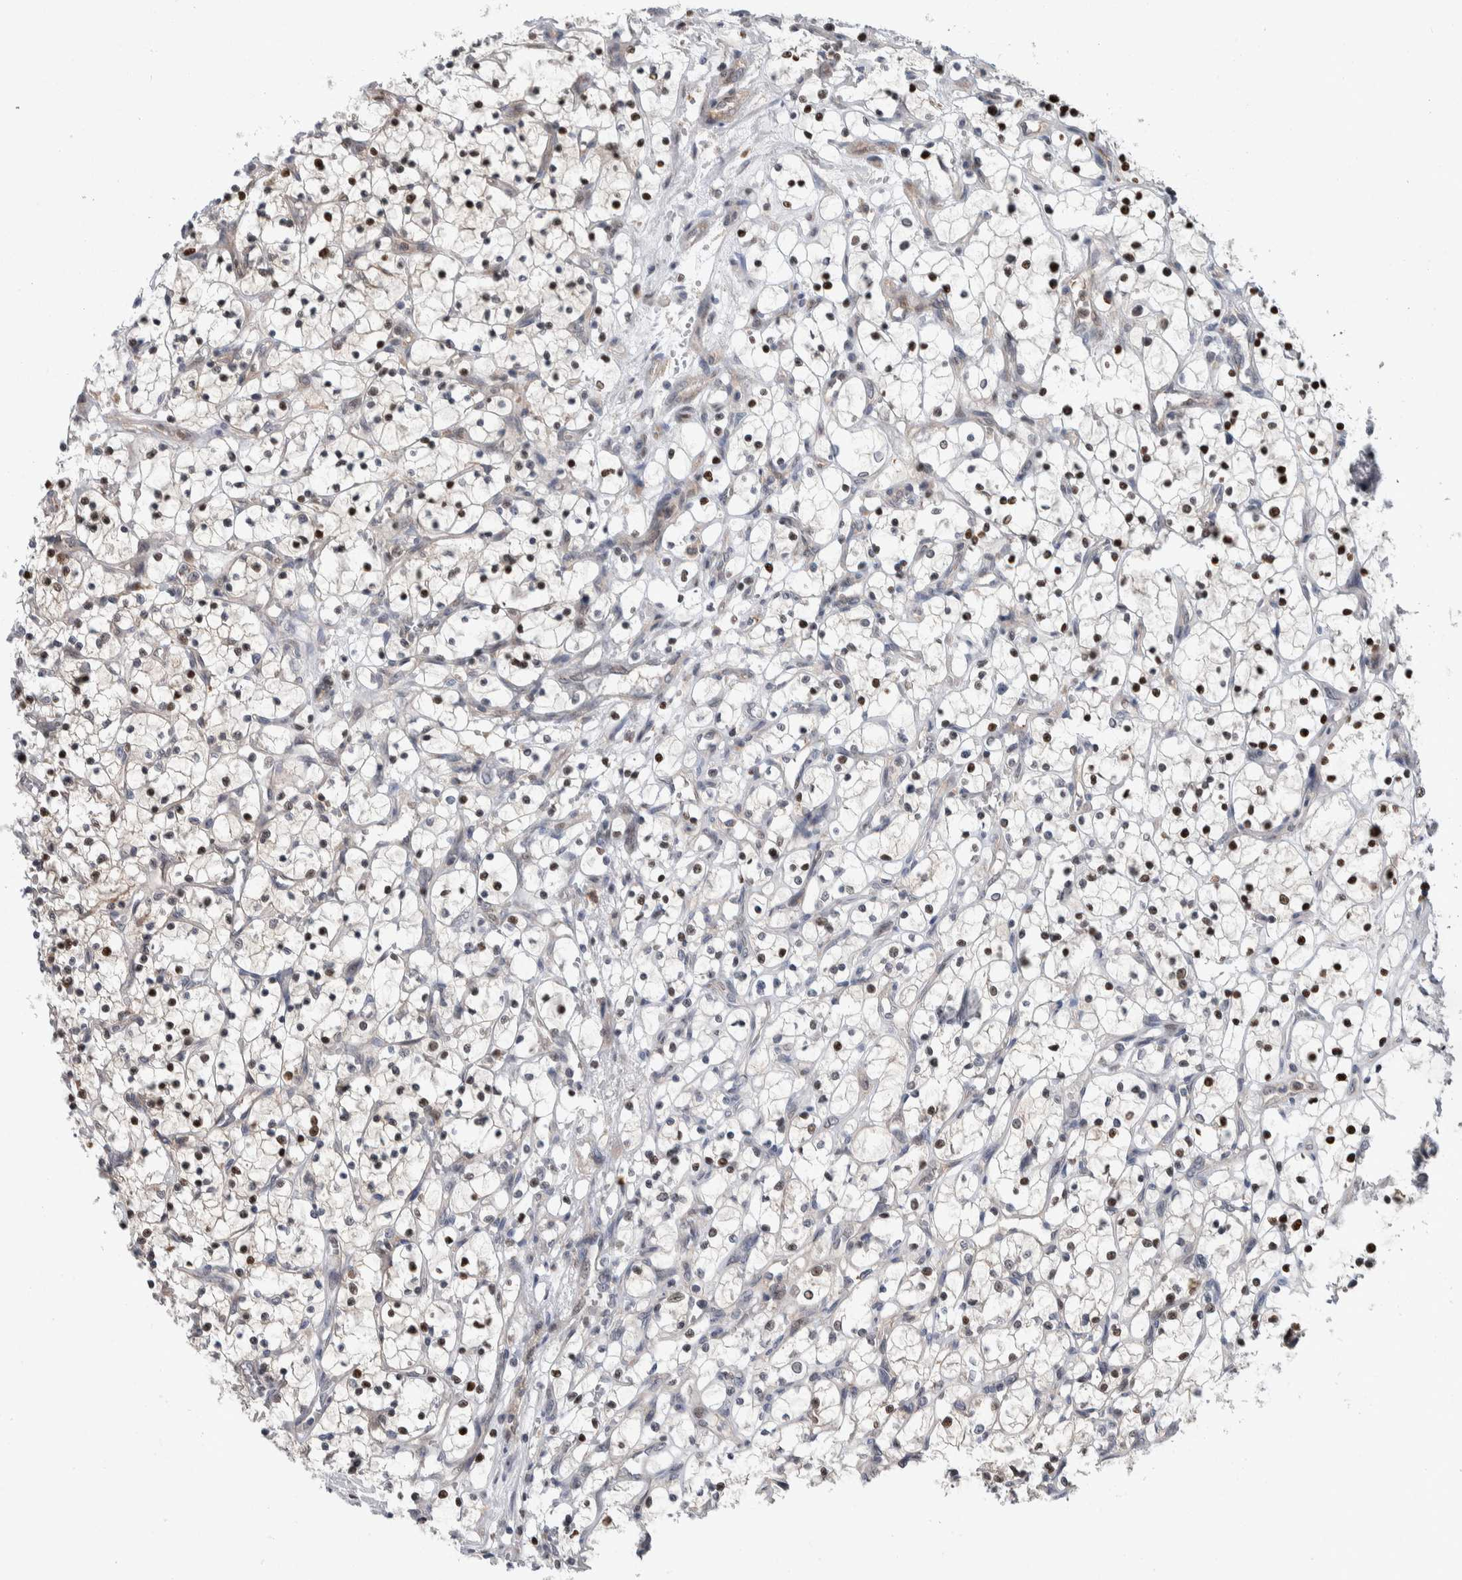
{"staining": {"intensity": "strong", "quantity": ">75%", "location": "nuclear"}, "tissue": "renal cancer", "cell_type": "Tumor cells", "image_type": "cancer", "snomed": [{"axis": "morphology", "description": "Adenocarcinoma, NOS"}, {"axis": "topography", "description": "Kidney"}], "caption": "Renal adenocarcinoma stained with a protein marker reveals strong staining in tumor cells.", "gene": "PTPA", "patient": {"sex": "female", "age": 69}}